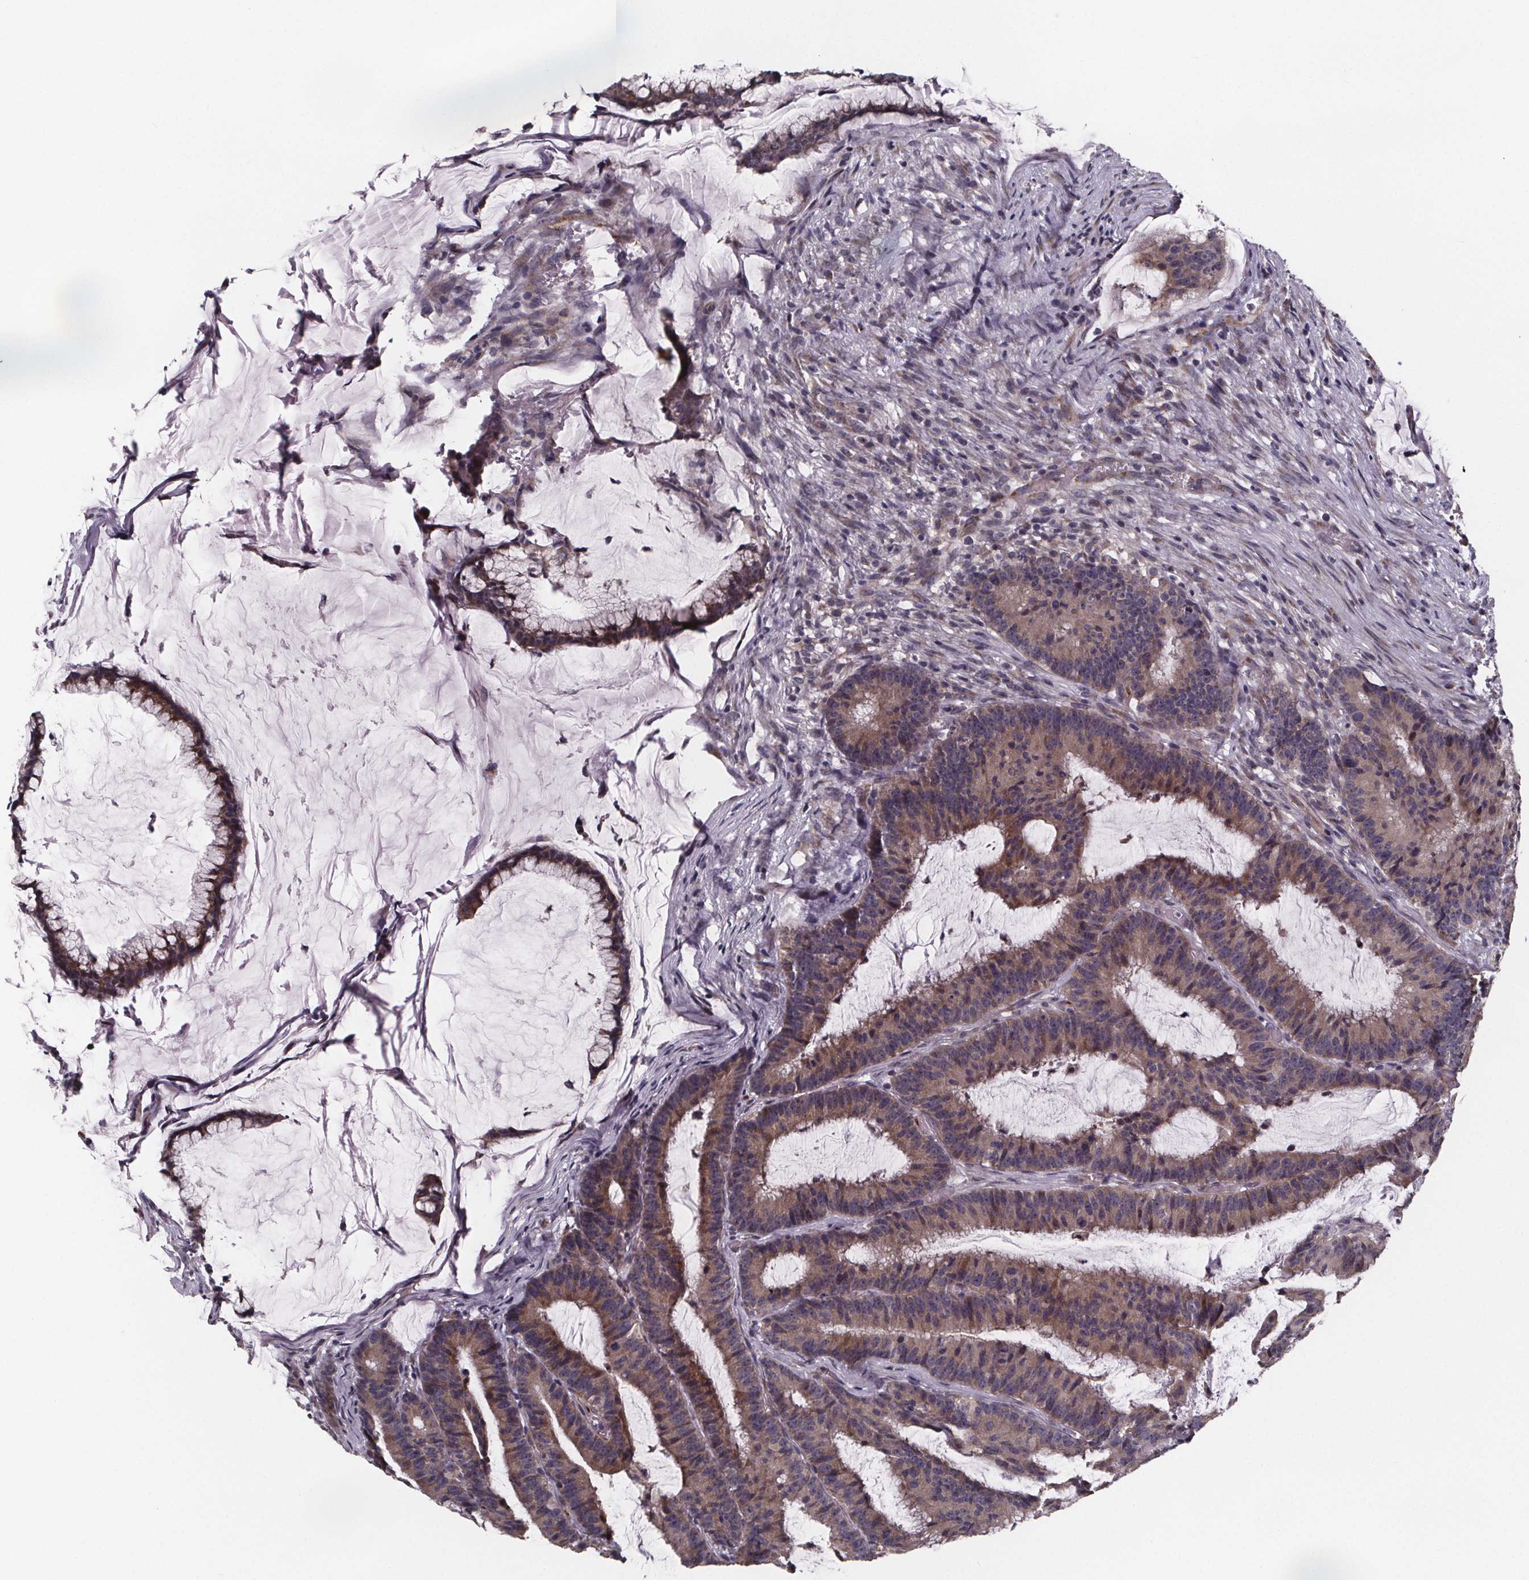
{"staining": {"intensity": "weak", "quantity": ">75%", "location": "cytoplasmic/membranous"}, "tissue": "colorectal cancer", "cell_type": "Tumor cells", "image_type": "cancer", "snomed": [{"axis": "morphology", "description": "Adenocarcinoma, NOS"}, {"axis": "topography", "description": "Colon"}], "caption": "Protein staining by IHC demonstrates weak cytoplasmic/membranous expression in about >75% of tumor cells in adenocarcinoma (colorectal).", "gene": "NDST1", "patient": {"sex": "female", "age": 78}}